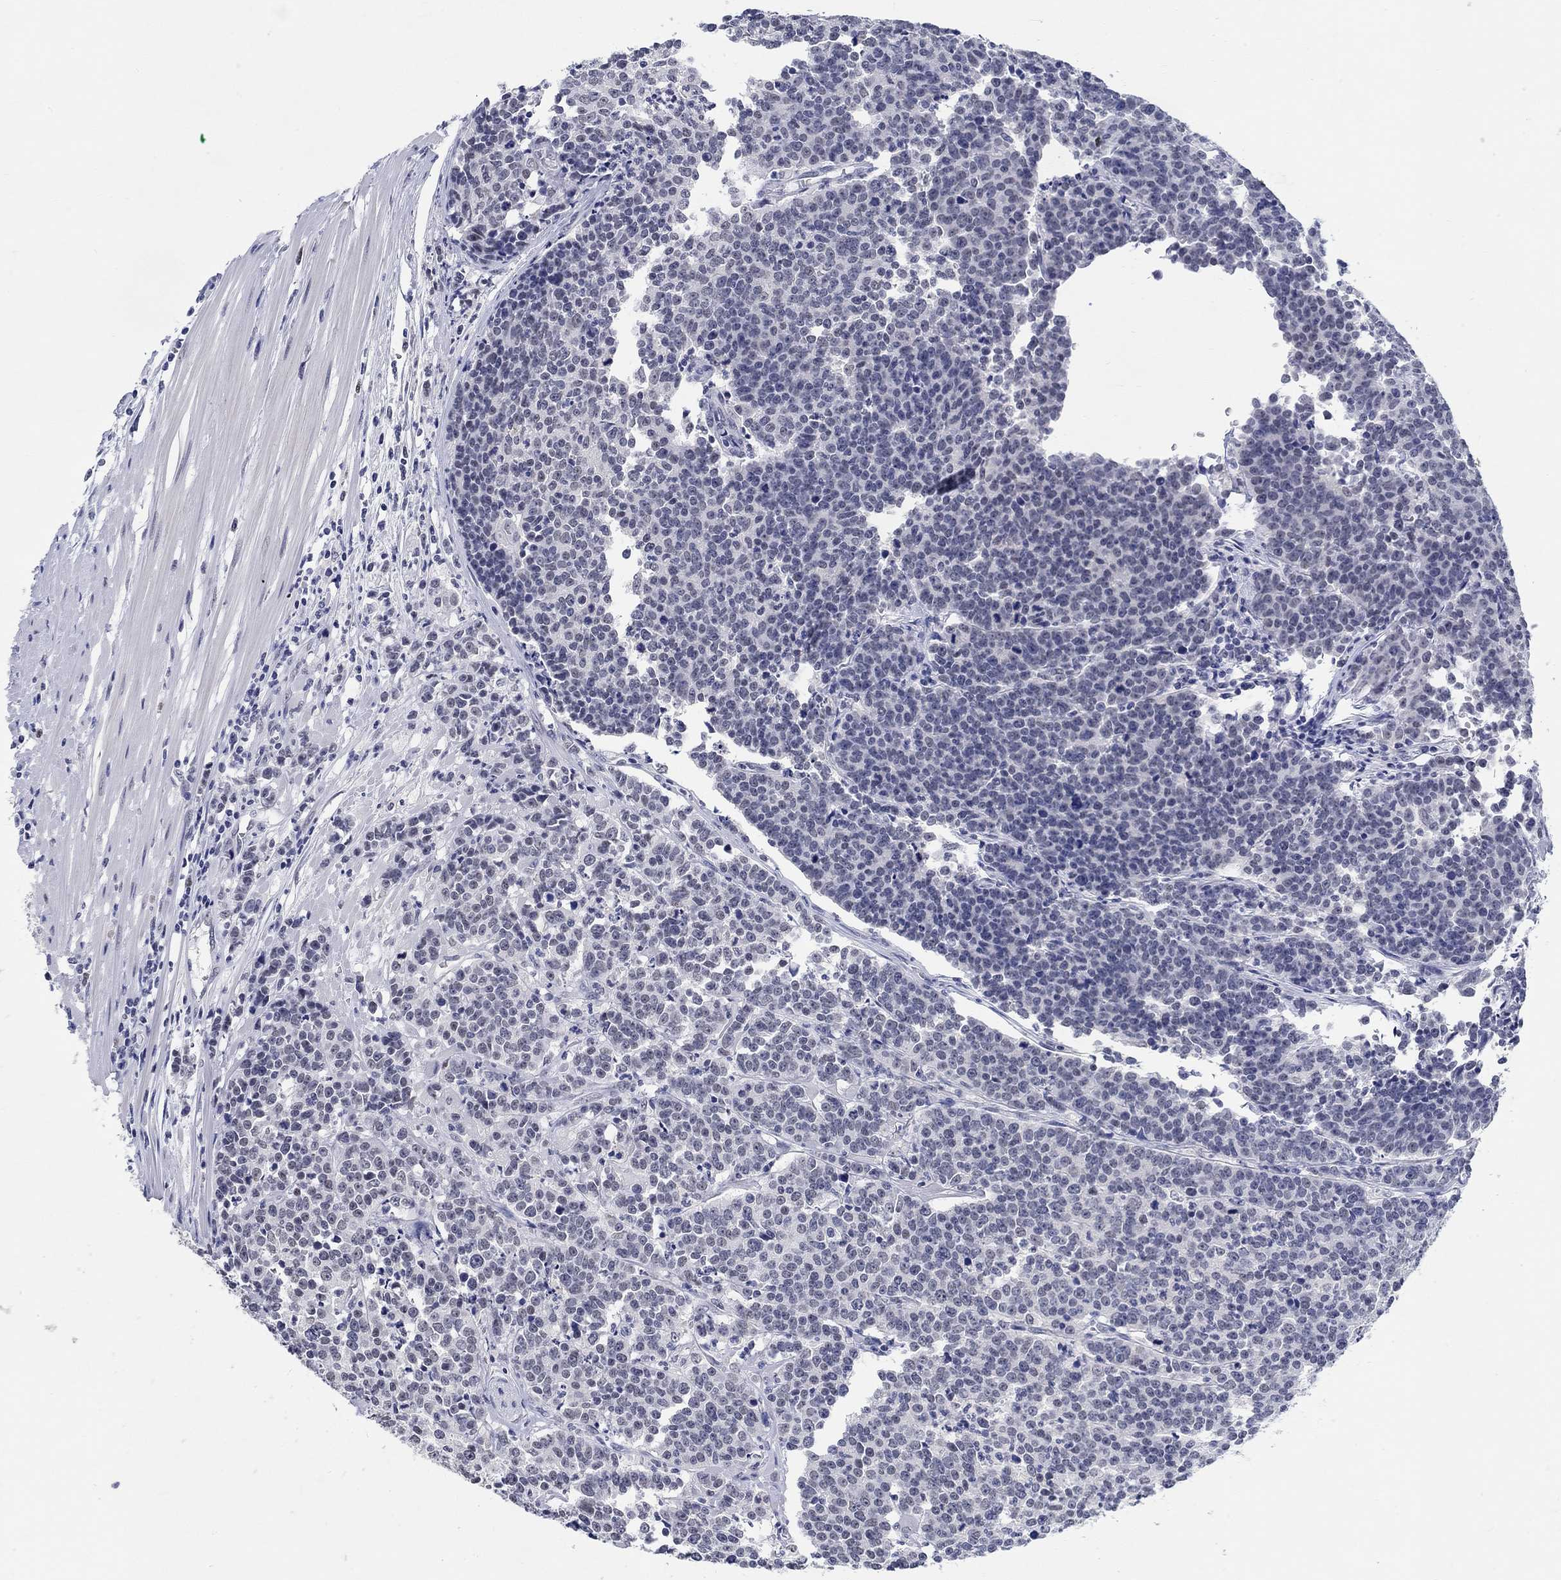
{"staining": {"intensity": "negative", "quantity": "none", "location": "none"}, "tissue": "prostate cancer", "cell_type": "Tumor cells", "image_type": "cancer", "snomed": [{"axis": "morphology", "description": "Adenocarcinoma, NOS"}, {"axis": "topography", "description": "Prostate"}], "caption": "The micrograph reveals no significant expression in tumor cells of prostate adenocarcinoma. (DAB (3,3'-diaminobenzidine) immunohistochemistry (IHC) with hematoxylin counter stain).", "gene": "ANKS1B", "patient": {"sex": "male", "age": 67}}